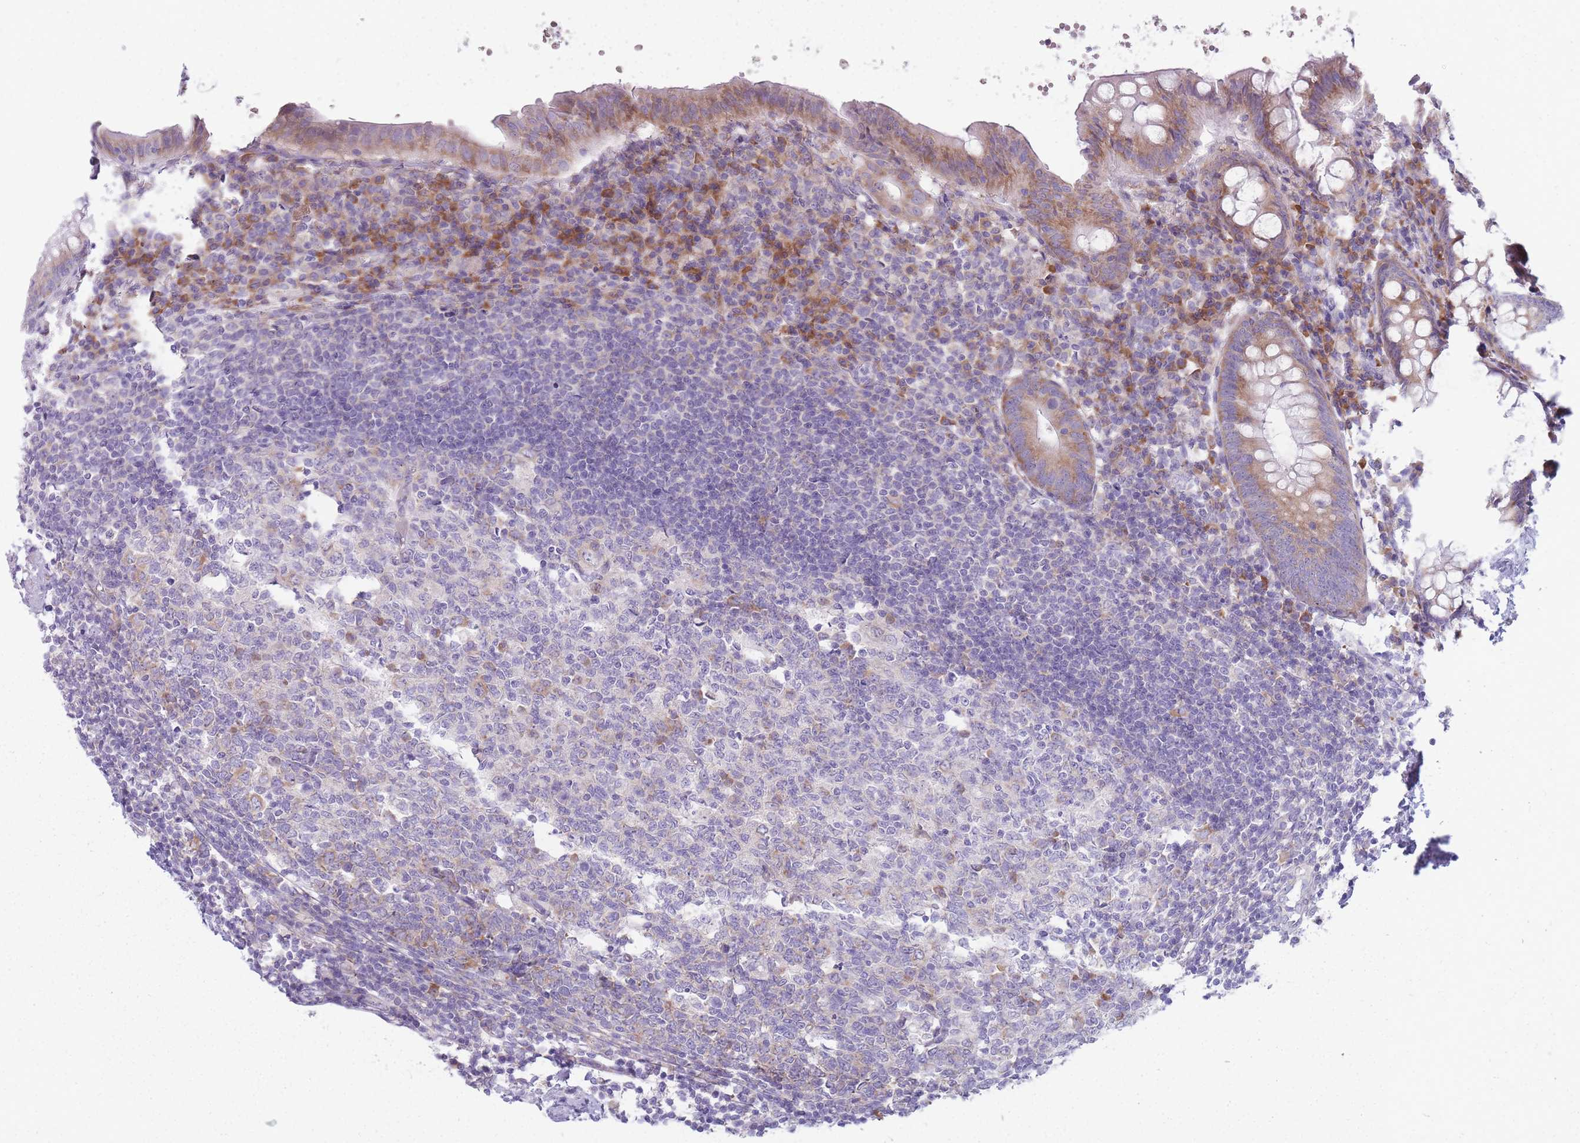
{"staining": {"intensity": "moderate", "quantity": "25%-75%", "location": "cytoplasmic/membranous"}, "tissue": "appendix", "cell_type": "Glandular cells", "image_type": "normal", "snomed": [{"axis": "morphology", "description": "Normal tissue, NOS"}, {"axis": "topography", "description": "Appendix"}], "caption": "This is a micrograph of immunohistochemistry staining of normal appendix, which shows moderate positivity in the cytoplasmic/membranous of glandular cells.", "gene": "RPL18", "patient": {"sex": "female", "age": 54}}